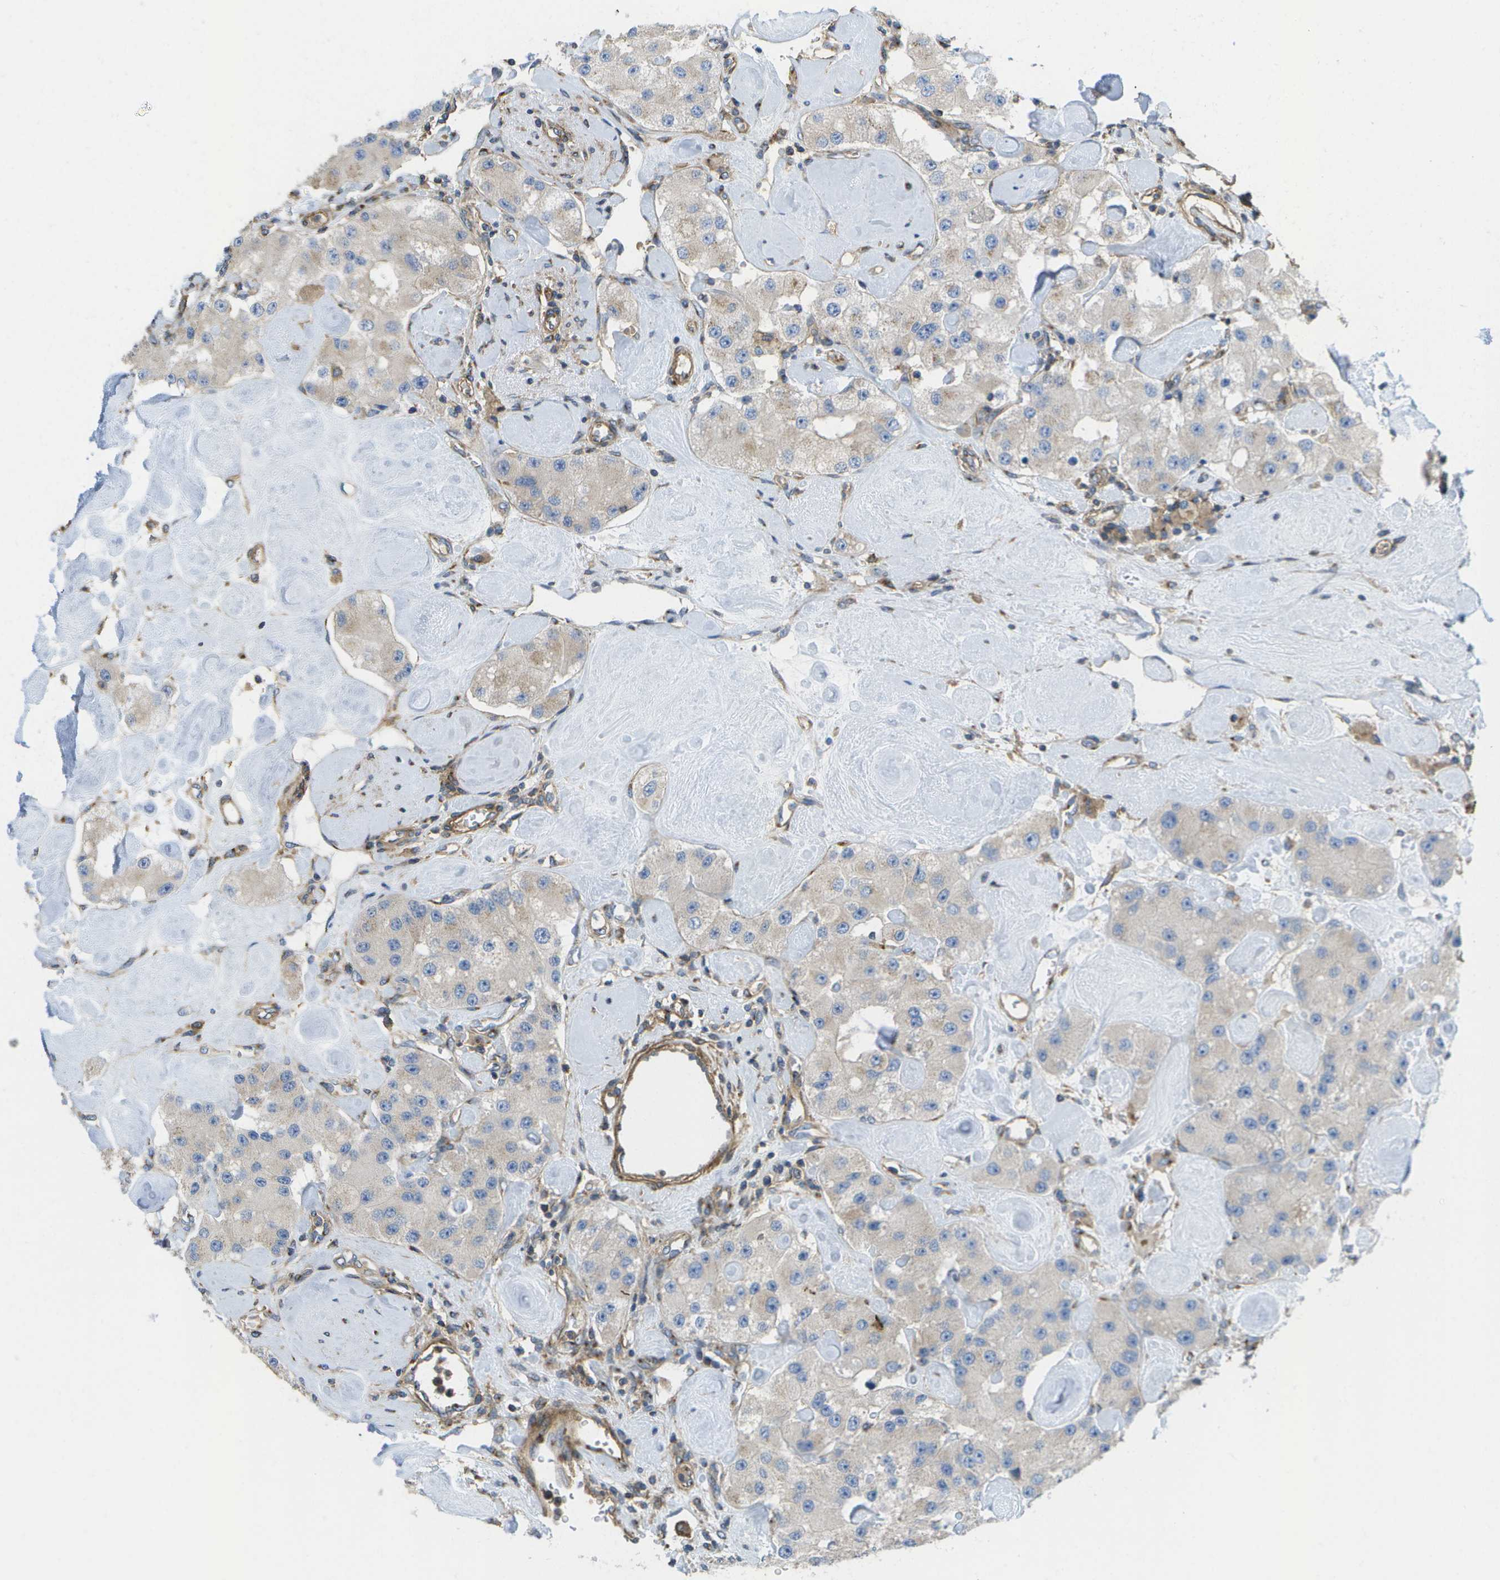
{"staining": {"intensity": "negative", "quantity": "none", "location": "none"}, "tissue": "carcinoid", "cell_type": "Tumor cells", "image_type": "cancer", "snomed": [{"axis": "morphology", "description": "Carcinoid, malignant, NOS"}, {"axis": "topography", "description": "Pancreas"}], "caption": "The image demonstrates no significant staining in tumor cells of malignant carcinoid.", "gene": "BST2", "patient": {"sex": "male", "age": 41}}